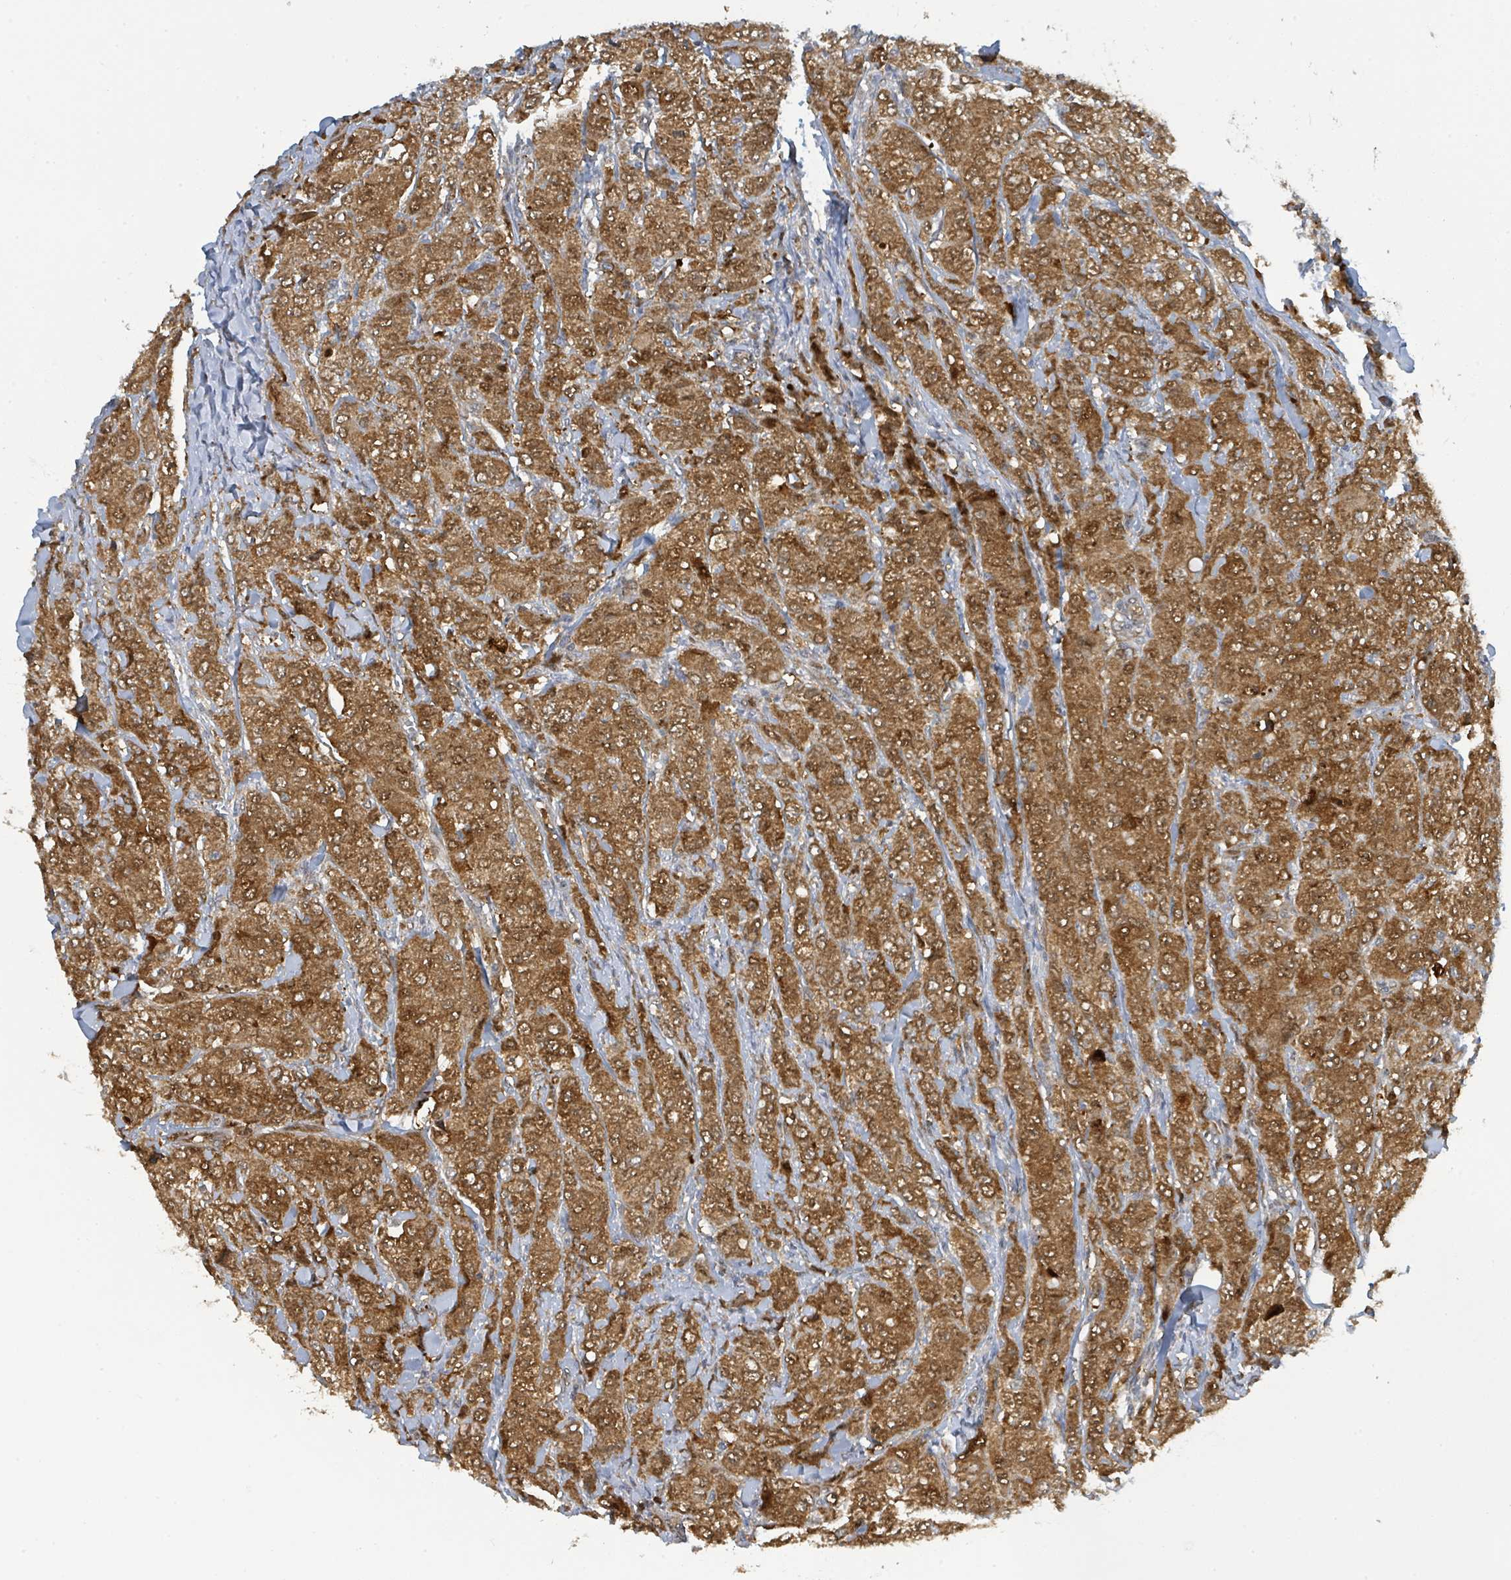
{"staining": {"intensity": "moderate", "quantity": ">75%", "location": "cytoplasmic/membranous,nuclear"}, "tissue": "breast cancer", "cell_type": "Tumor cells", "image_type": "cancer", "snomed": [{"axis": "morphology", "description": "Duct carcinoma"}, {"axis": "topography", "description": "Breast"}], "caption": "The micrograph shows a brown stain indicating the presence of a protein in the cytoplasmic/membranous and nuclear of tumor cells in infiltrating ductal carcinoma (breast). (Stains: DAB in brown, nuclei in blue, Microscopy: brightfield microscopy at high magnification).", "gene": "PSMB7", "patient": {"sex": "female", "age": 43}}